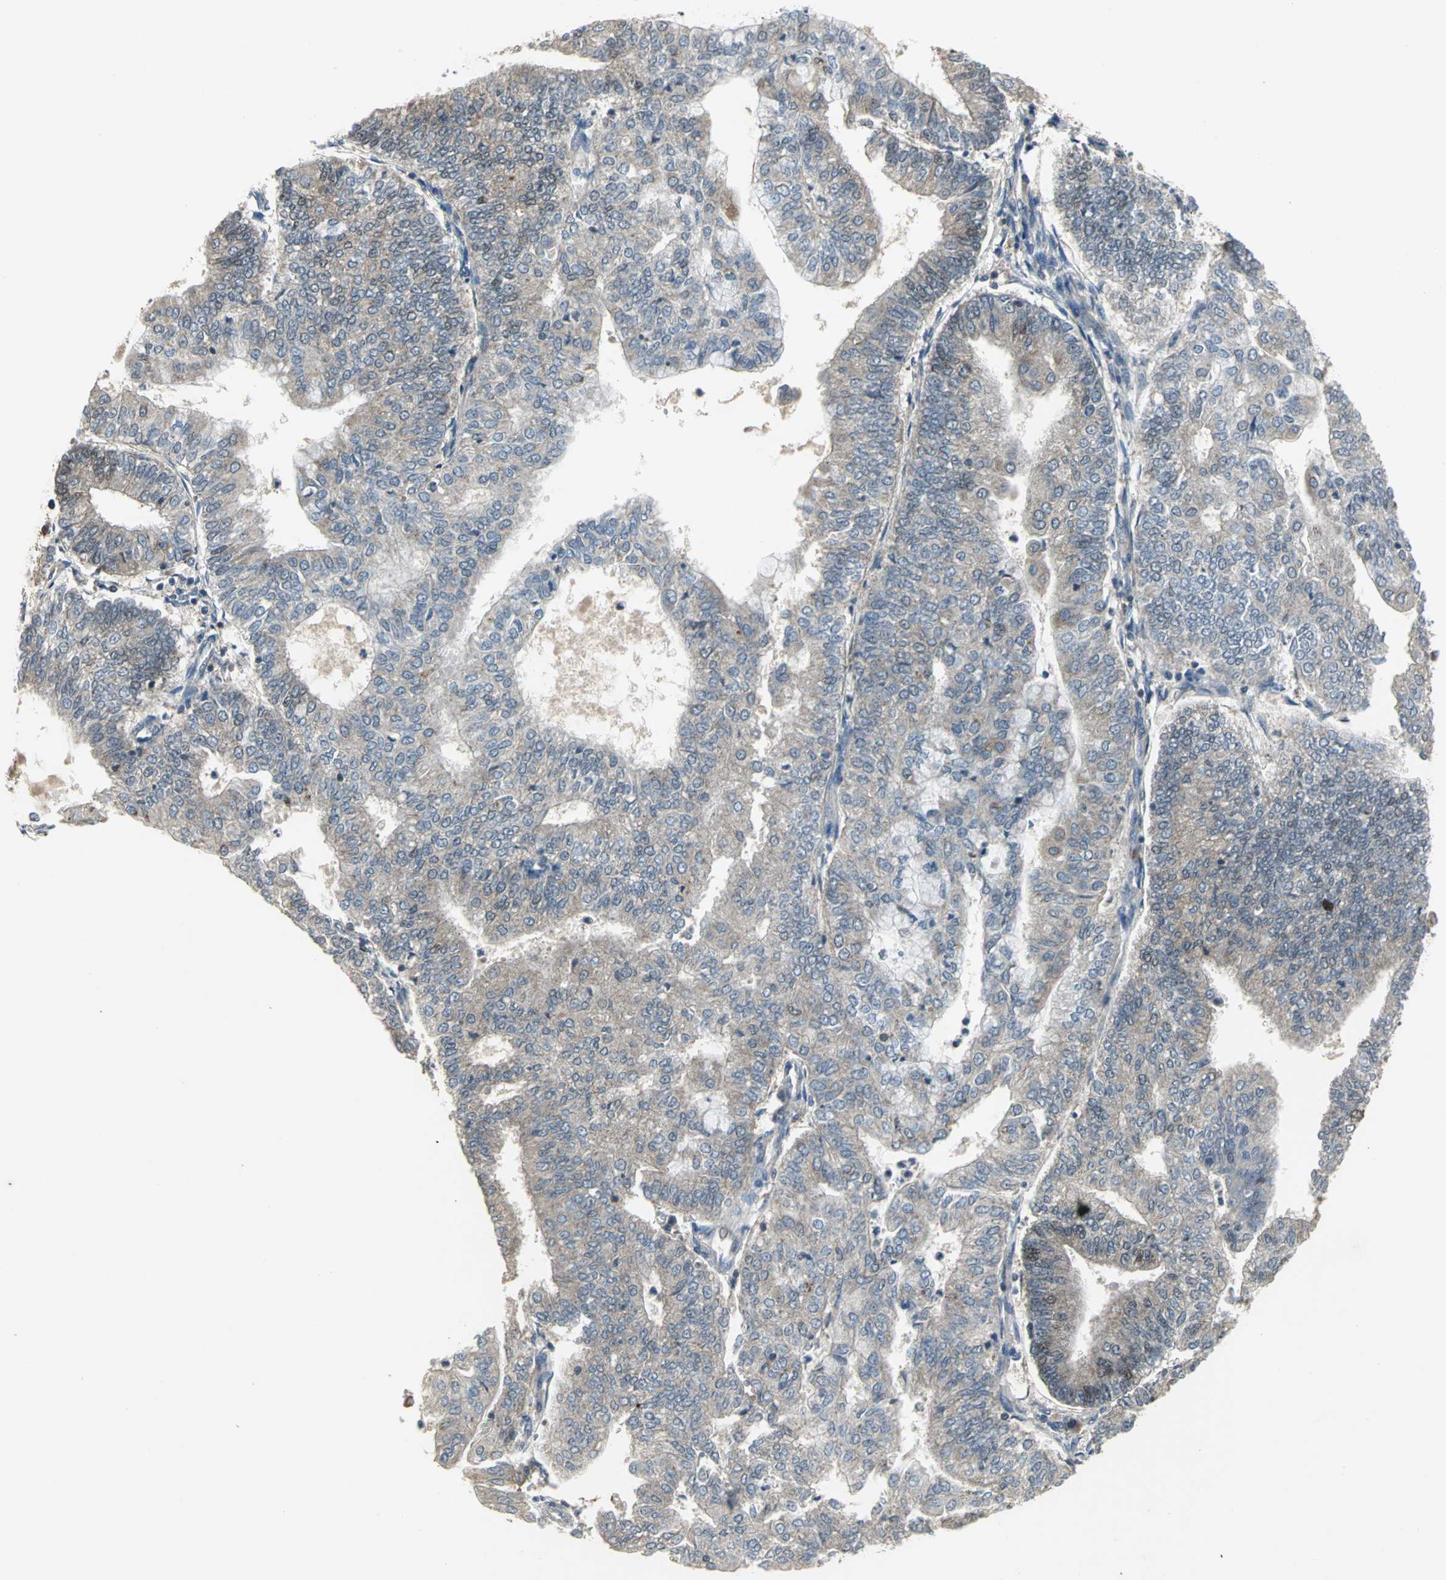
{"staining": {"intensity": "weak", "quantity": ">75%", "location": "cytoplasmic/membranous"}, "tissue": "endometrial cancer", "cell_type": "Tumor cells", "image_type": "cancer", "snomed": [{"axis": "morphology", "description": "Adenocarcinoma, NOS"}, {"axis": "topography", "description": "Endometrium"}], "caption": "Immunohistochemical staining of adenocarcinoma (endometrial) displays low levels of weak cytoplasmic/membranous staining in about >75% of tumor cells.", "gene": "KEAP1", "patient": {"sex": "female", "age": 59}}